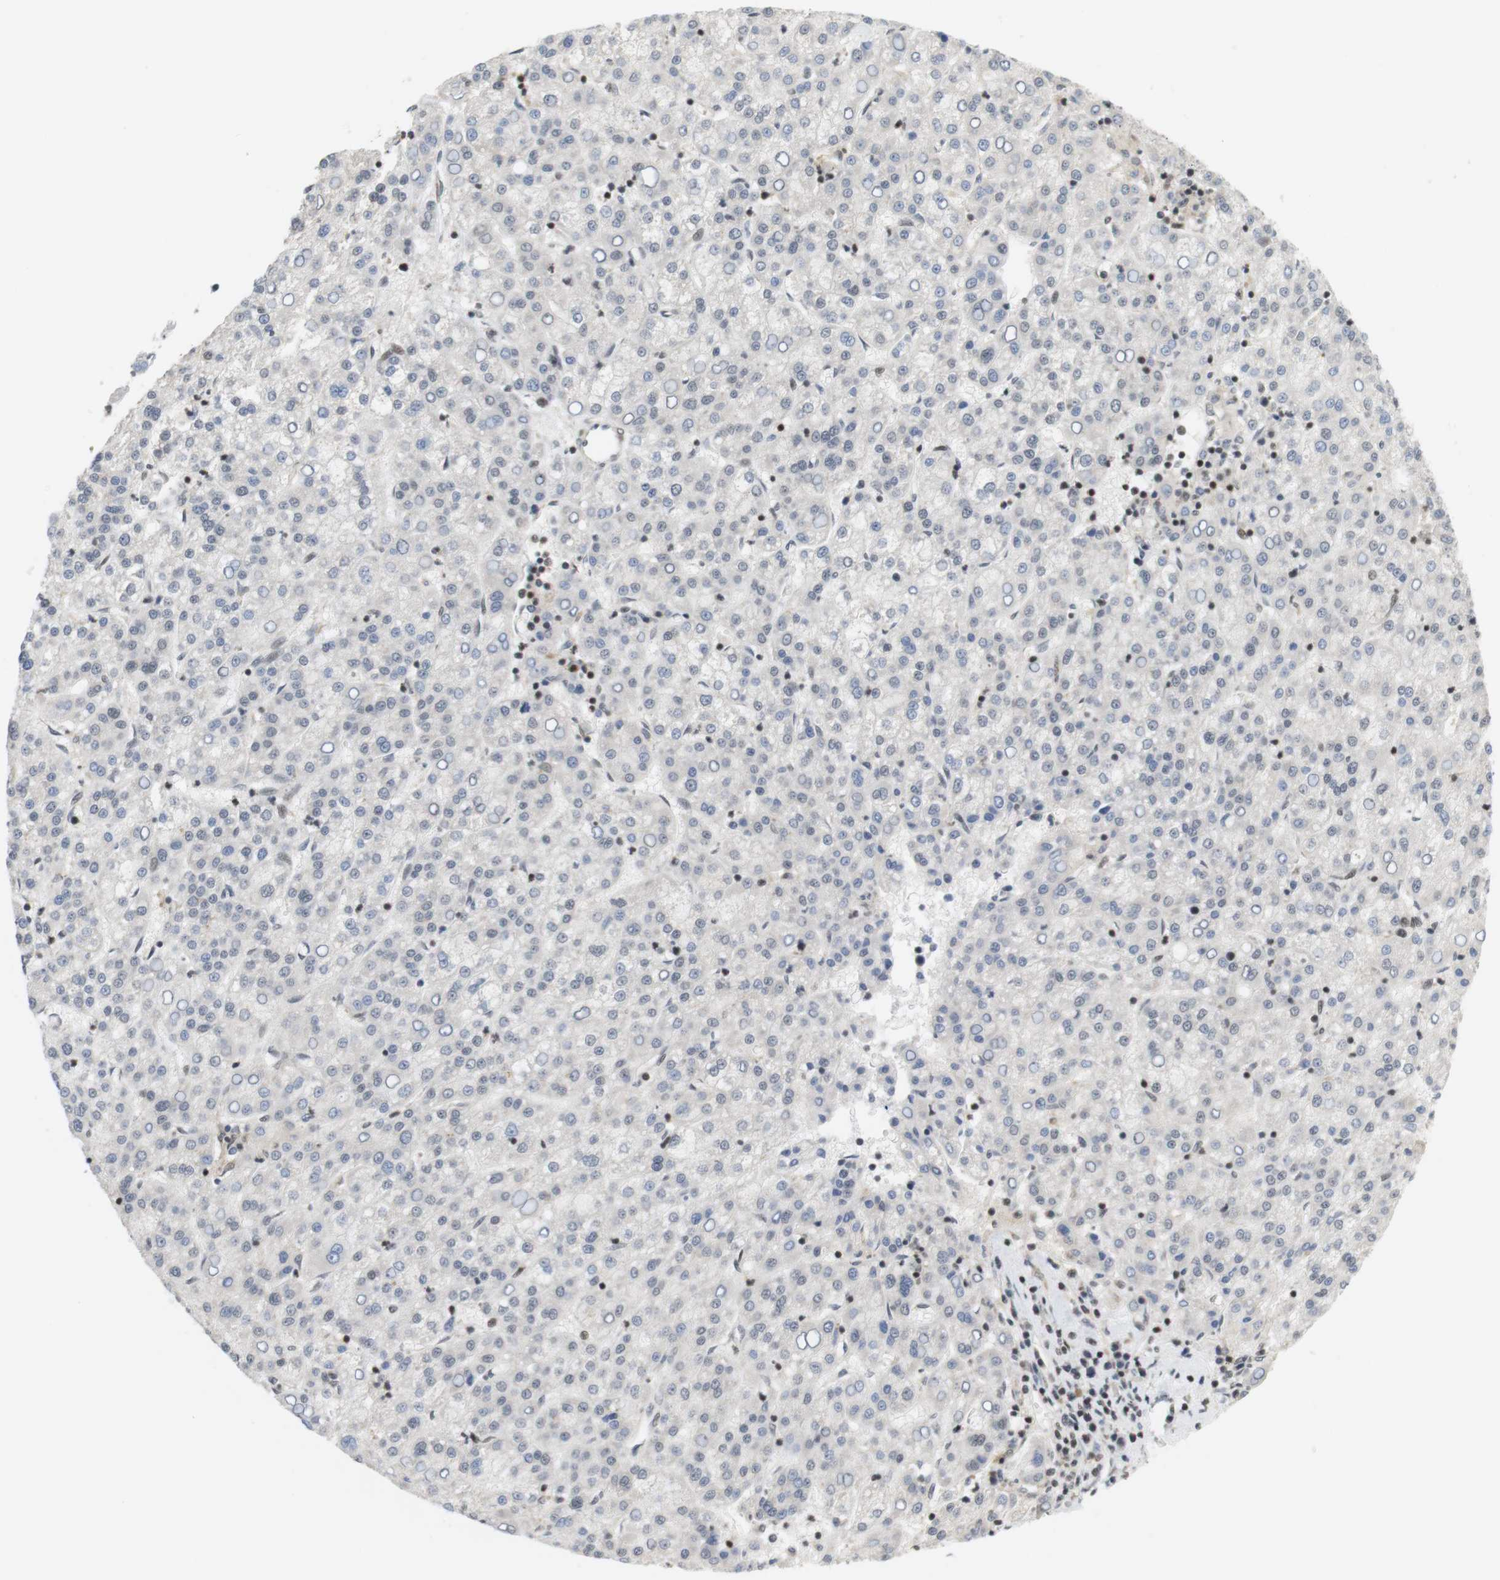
{"staining": {"intensity": "negative", "quantity": "none", "location": "none"}, "tissue": "liver cancer", "cell_type": "Tumor cells", "image_type": "cancer", "snomed": [{"axis": "morphology", "description": "Carcinoma, Hepatocellular, NOS"}, {"axis": "topography", "description": "Liver"}], "caption": "Tumor cells show no significant protein expression in liver cancer.", "gene": "BRD4", "patient": {"sex": "female", "age": 58}}